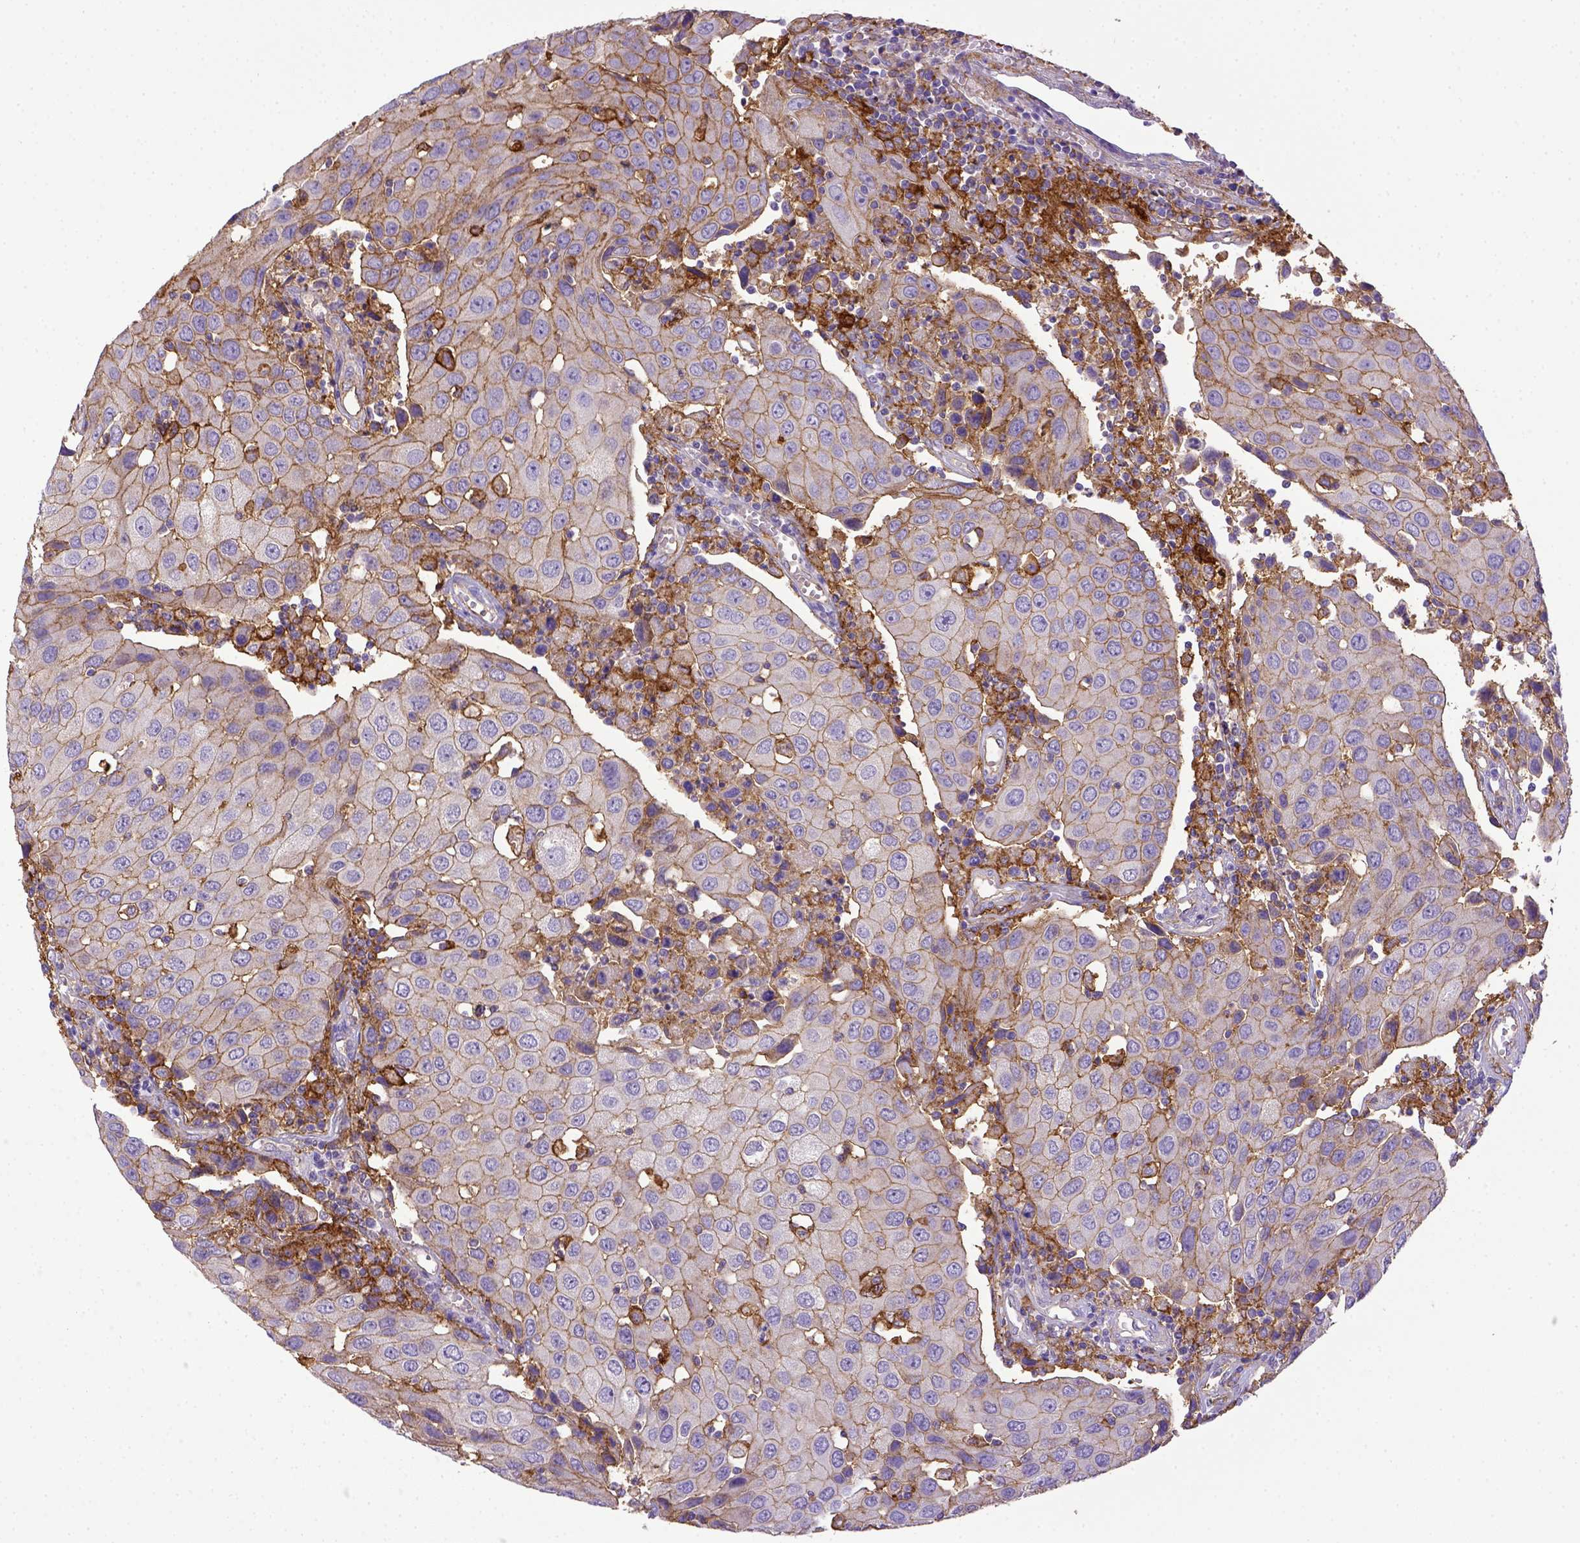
{"staining": {"intensity": "weak", "quantity": ">75%", "location": "cytoplasmic/membranous"}, "tissue": "urothelial cancer", "cell_type": "Tumor cells", "image_type": "cancer", "snomed": [{"axis": "morphology", "description": "Urothelial carcinoma, High grade"}, {"axis": "topography", "description": "Urinary bladder"}], "caption": "IHC of urothelial cancer exhibits low levels of weak cytoplasmic/membranous expression in about >75% of tumor cells. (DAB = brown stain, brightfield microscopy at high magnification).", "gene": "CD40", "patient": {"sex": "female", "age": 85}}